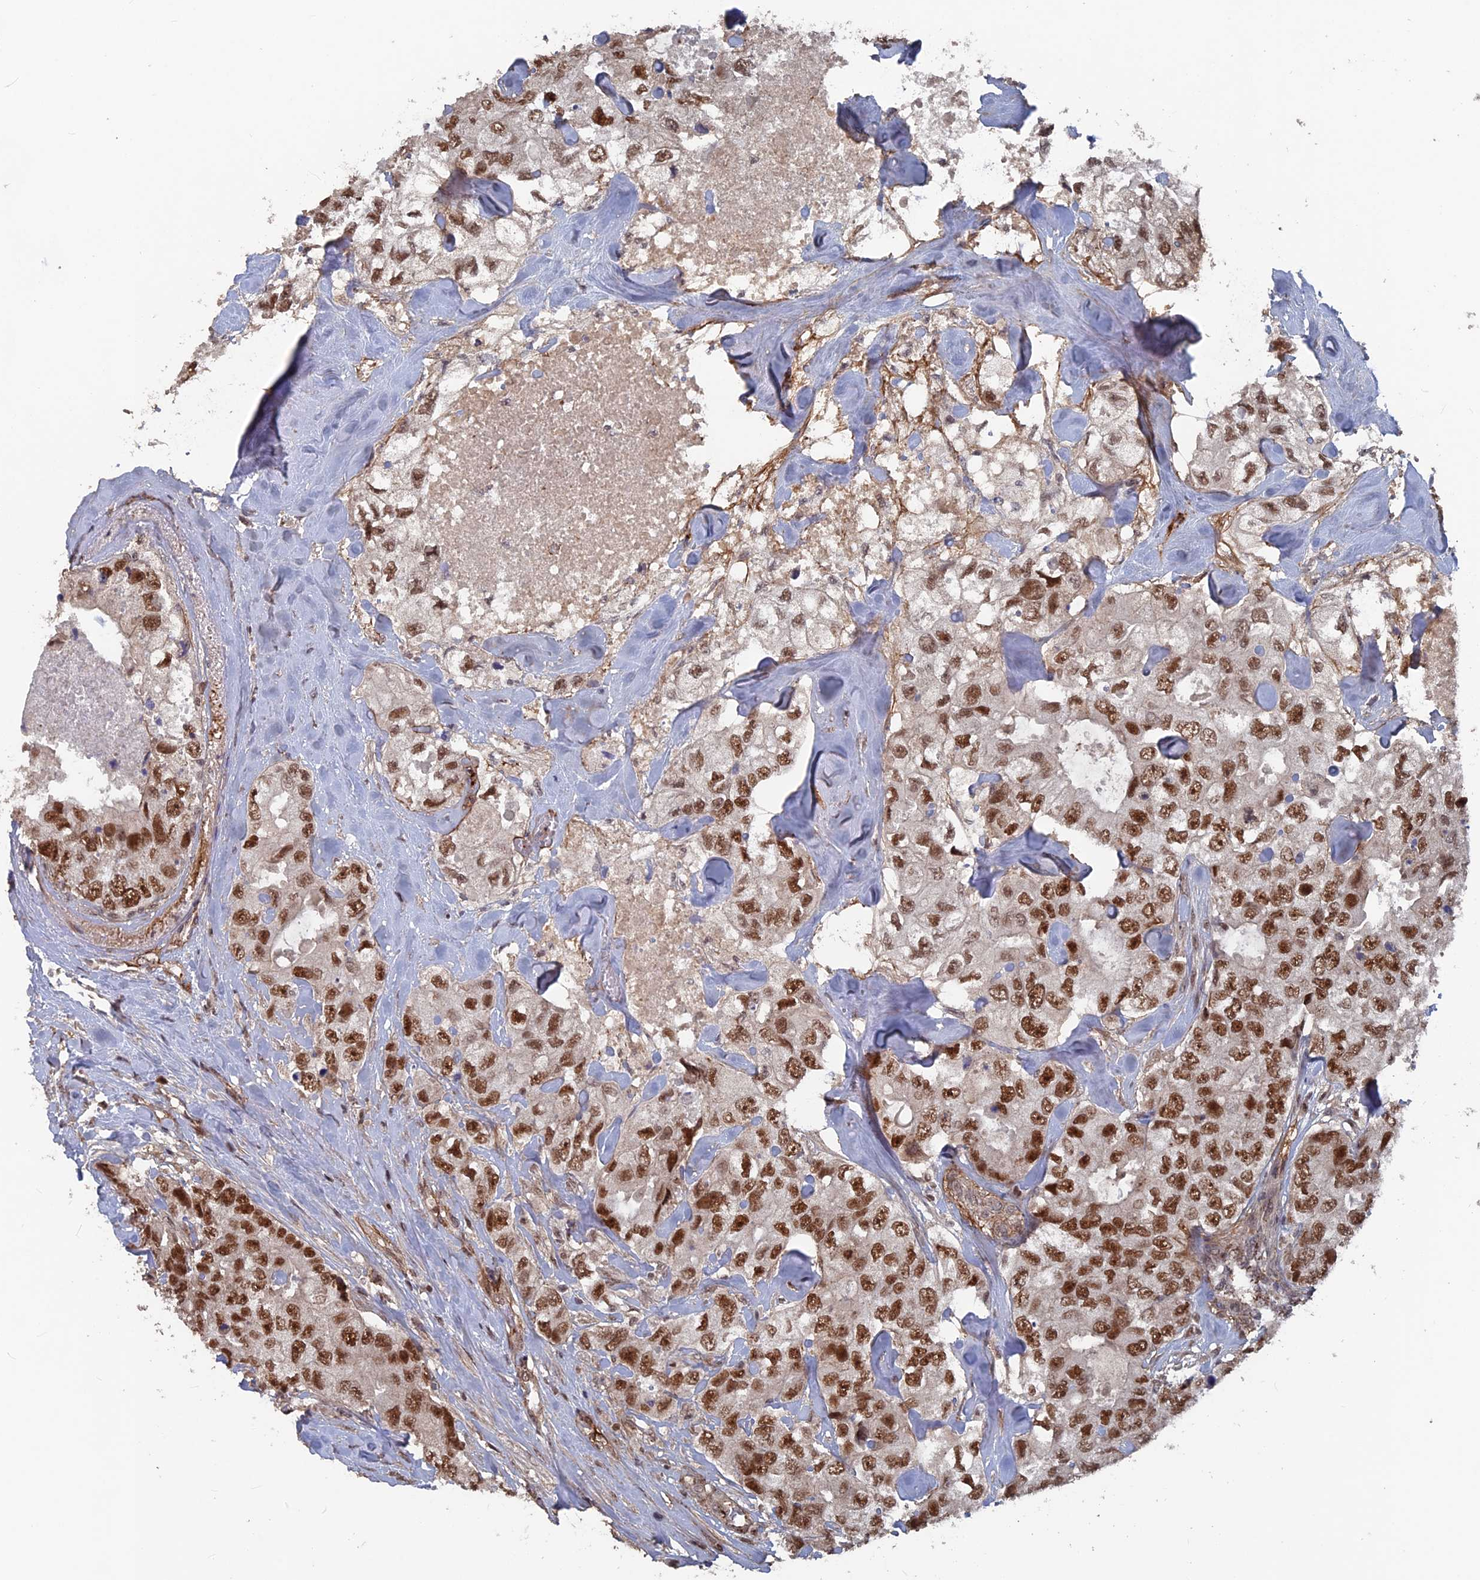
{"staining": {"intensity": "strong", "quantity": ">75%", "location": "nuclear"}, "tissue": "breast cancer", "cell_type": "Tumor cells", "image_type": "cancer", "snomed": [{"axis": "morphology", "description": "Duct carcinoma"}, {"axis": "topography", "description": "Breast"}], "caption": "A brown stain shows strong nuclear staining of a protein in breast intraductal carcinoma tumor cells.", "gene": "SH3D21", "patient": {"sex": "female", "age": 62}}